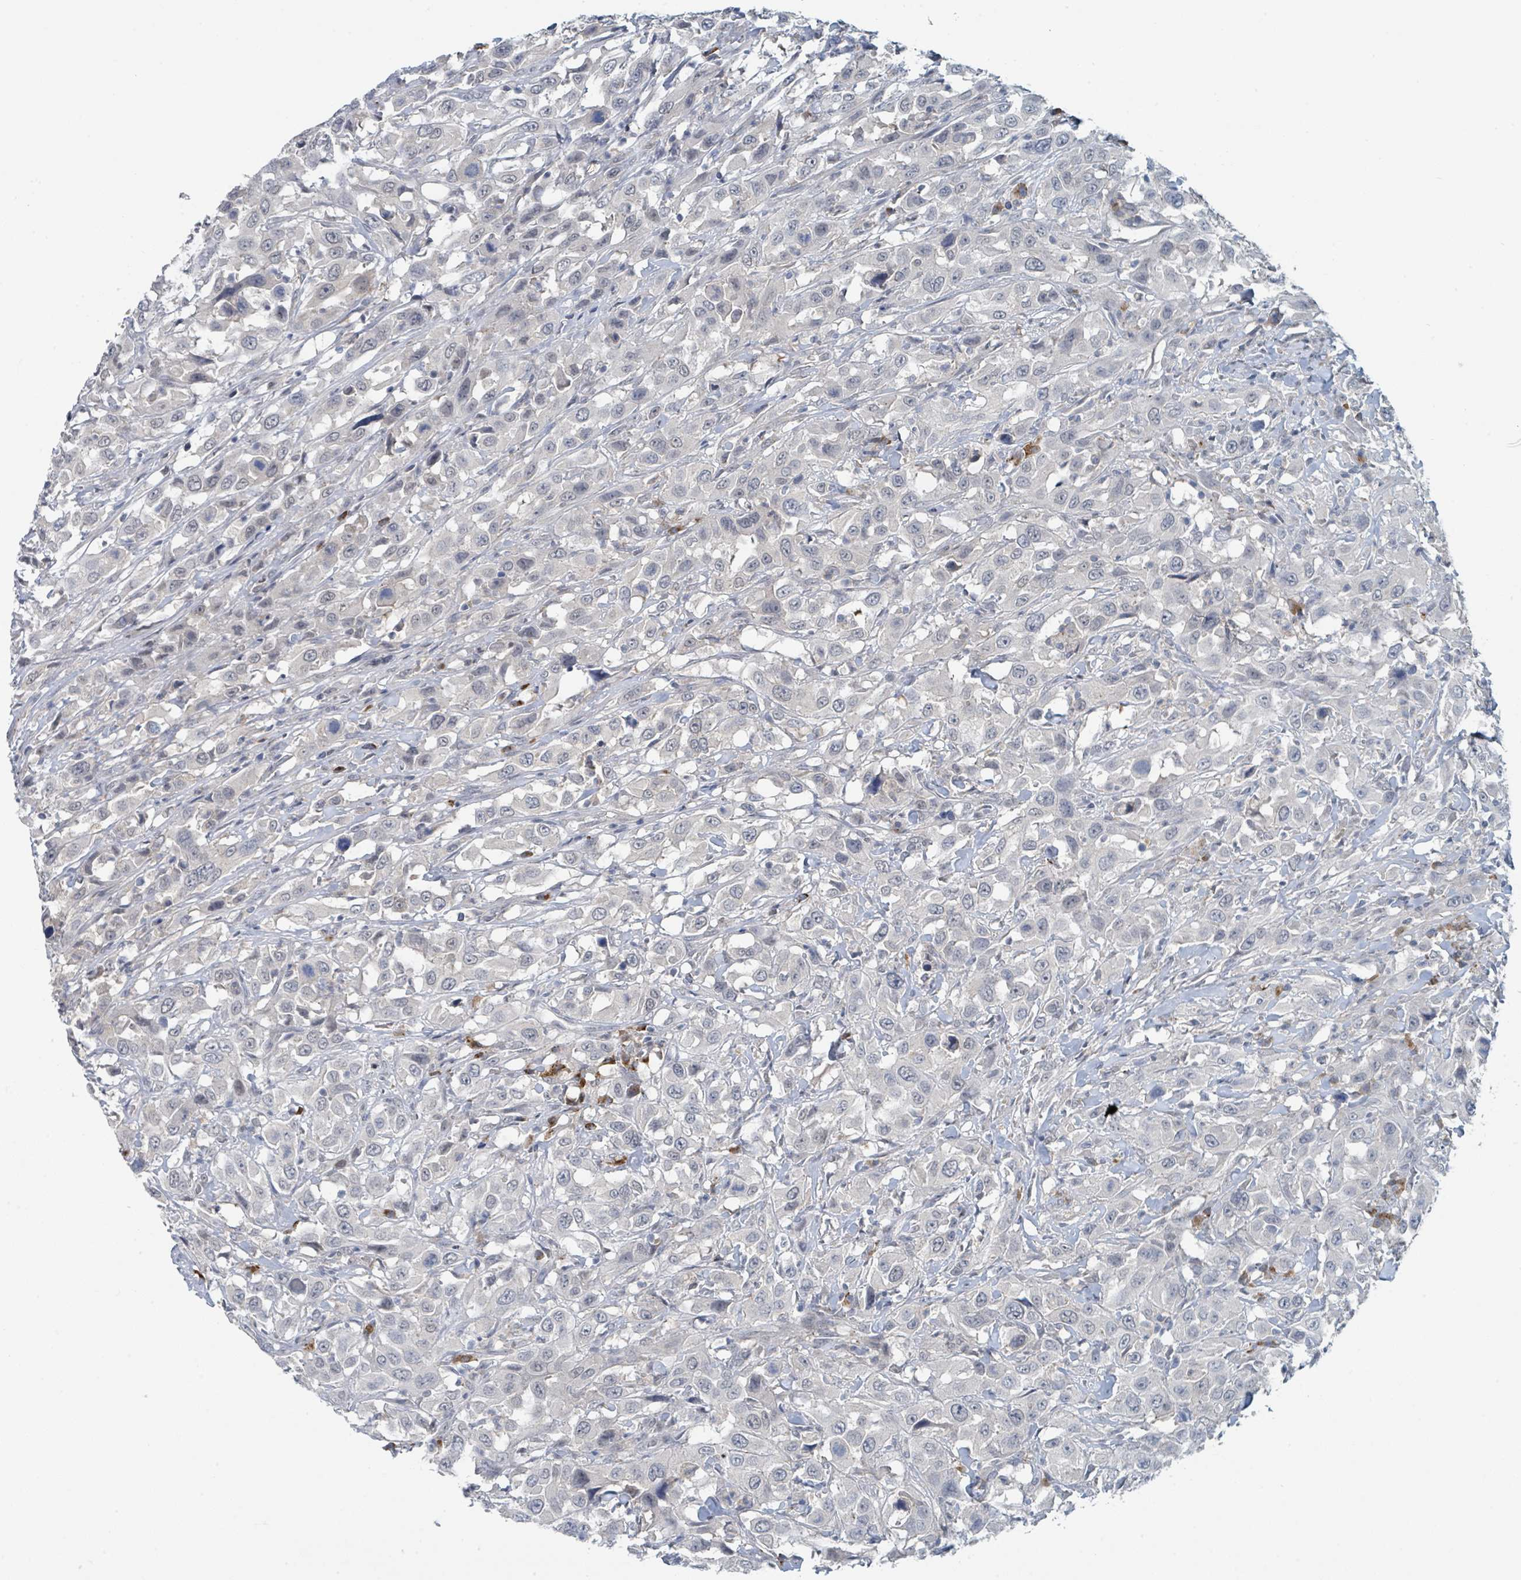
{"staining": {"intensity": "negative", "quantity": "none", "location": "none"}, "tissue": "urothelial cancer", "cell_type": "Tumor cells", "image_type": "cancer", "snomed": [{"axis": "morphology", "description": "Urothelial carcinoma, High grade"}, {"axis": "topography", "description": "Urinary bladder"}], "caption": "Urothelial cancer stained for a protein using immunohistochemistry (IHC) reveals no expression tumor cells.", "gene": "ANKRD55", "patient": {"sex": "male", "age": 61}}